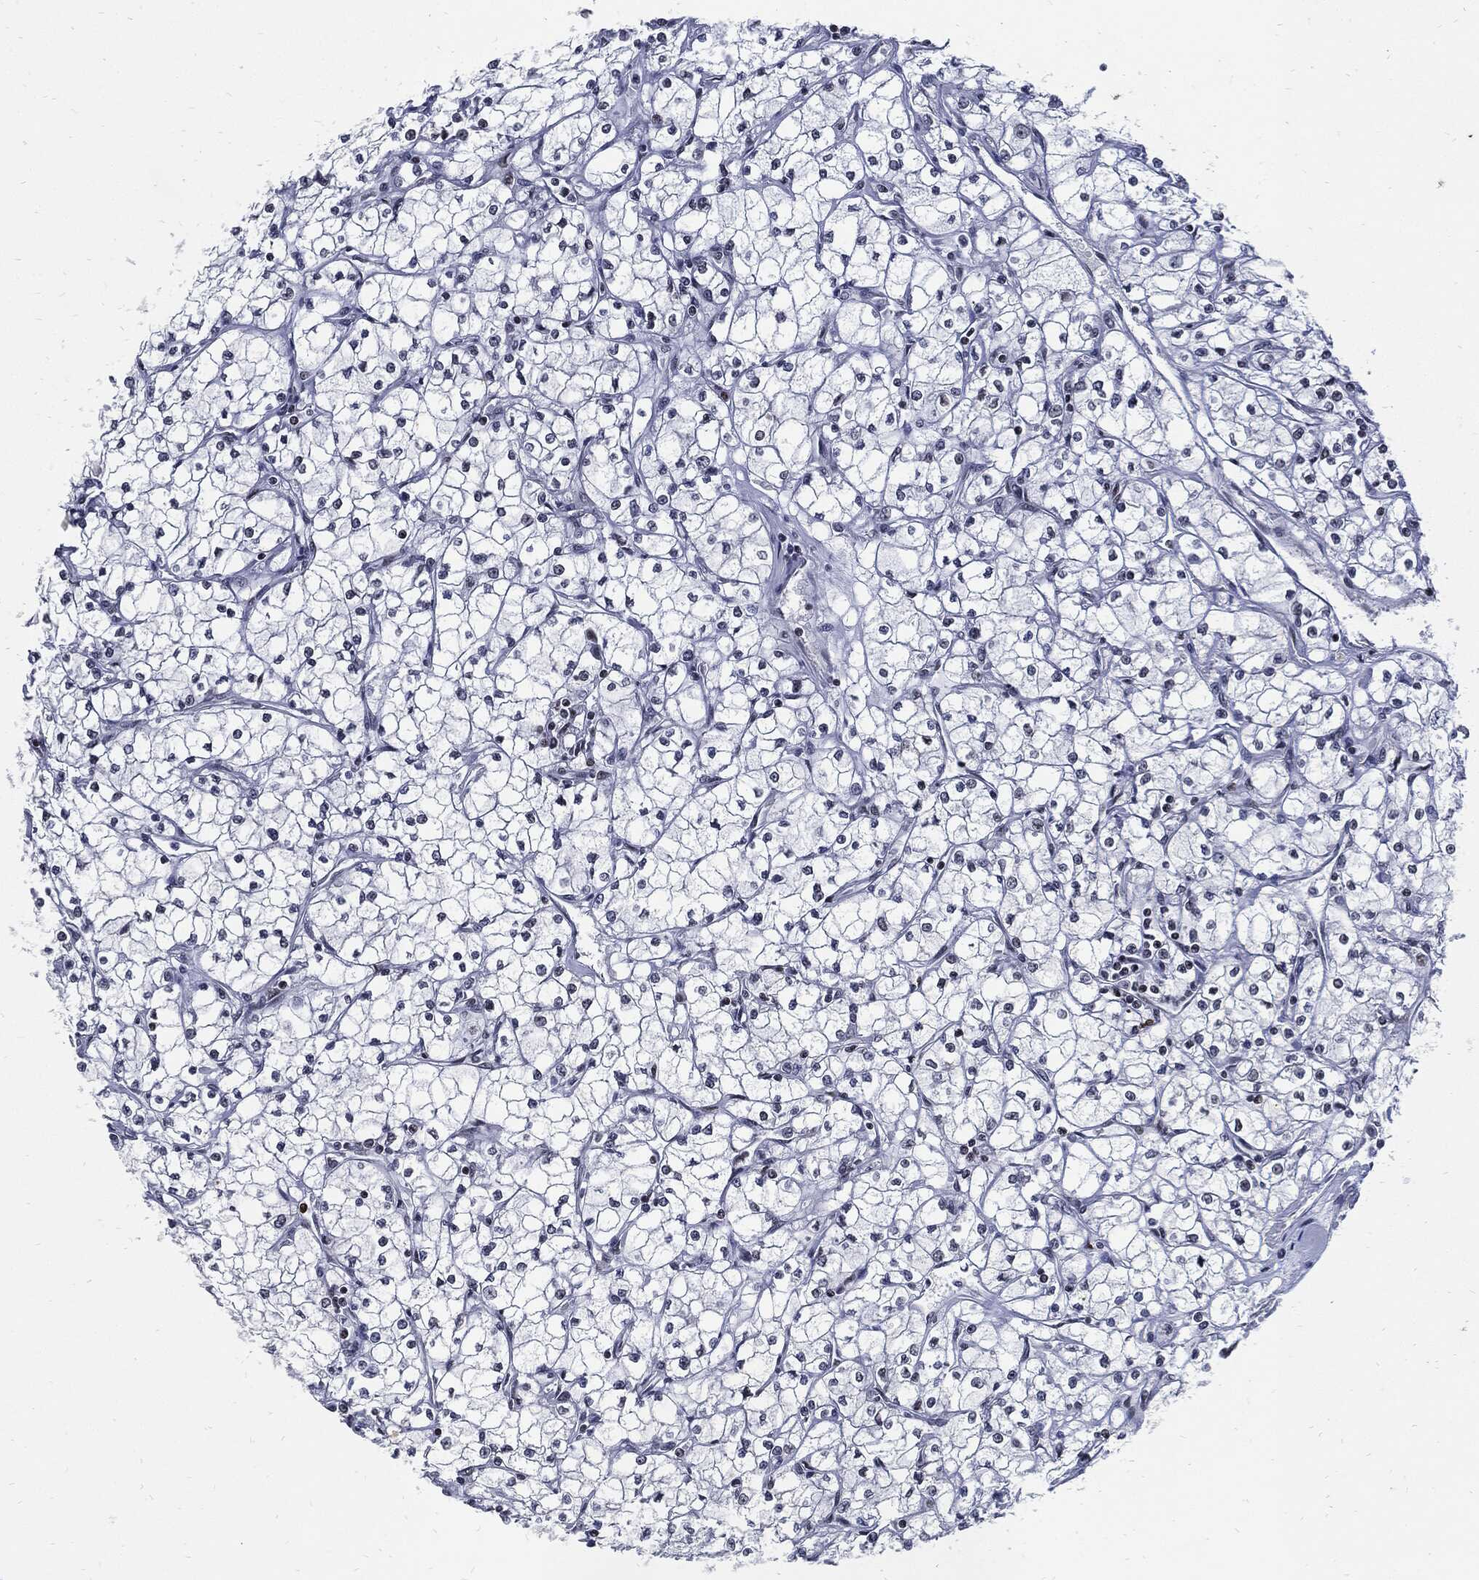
{"staining": {"intensity": "negative", "quantity": "none", "location": "none"}, "tissue": "renal cancer", "cell_type": "Tumor cells", "image_type": "cancer", "snomed": [{"axis": "morphology", "description": "Adenocarcinoma, NOS"}, {"axis": "topography", "description": "Kidney"}], "caption": "High power microscopy micrograph of an immunohistochemistry (IHC) photomicrograph of renal cancer, revealing no significant staining in tumor cells.", "gene": "TERF2", "patient": {"sex": "male", "age": 67}}